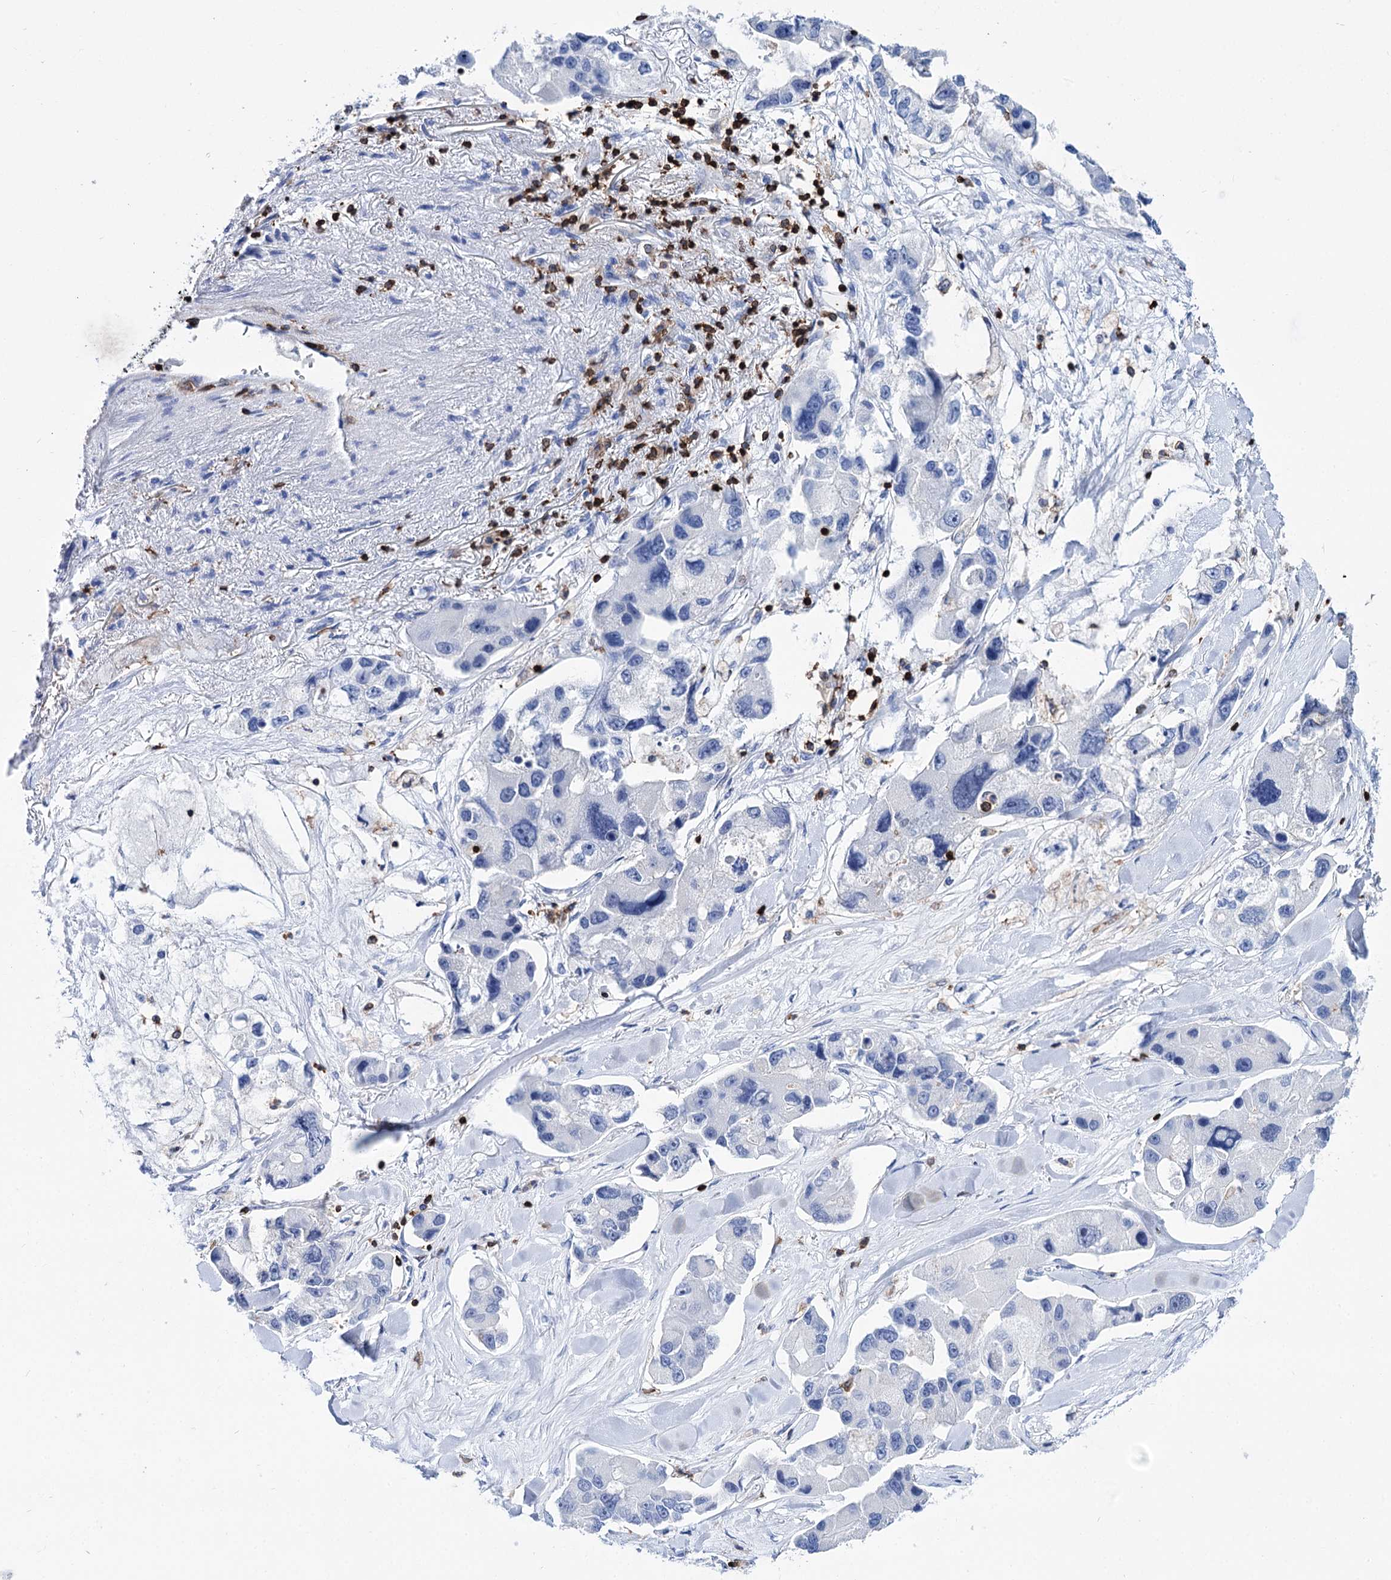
{"staining": {"intensity": "negative", "quantity": "none", "location": "none"}, "tissue": "lung cancer", "cell_type": "Tumor cells", "image_type": "cancer", "snomed": [{"axis": "morphology", "description": "Adenocarcinoma, NOS"}, {"axis": "topography", "description": "Lung"}], "caption": "Immunohistochemistry (IHC) photomicrograph of lung cancer stained for a protein (brown), which displays no positivity in tumor cells.", "gene": "DEF6", "patient": {"sex": "female", "age": 54}}